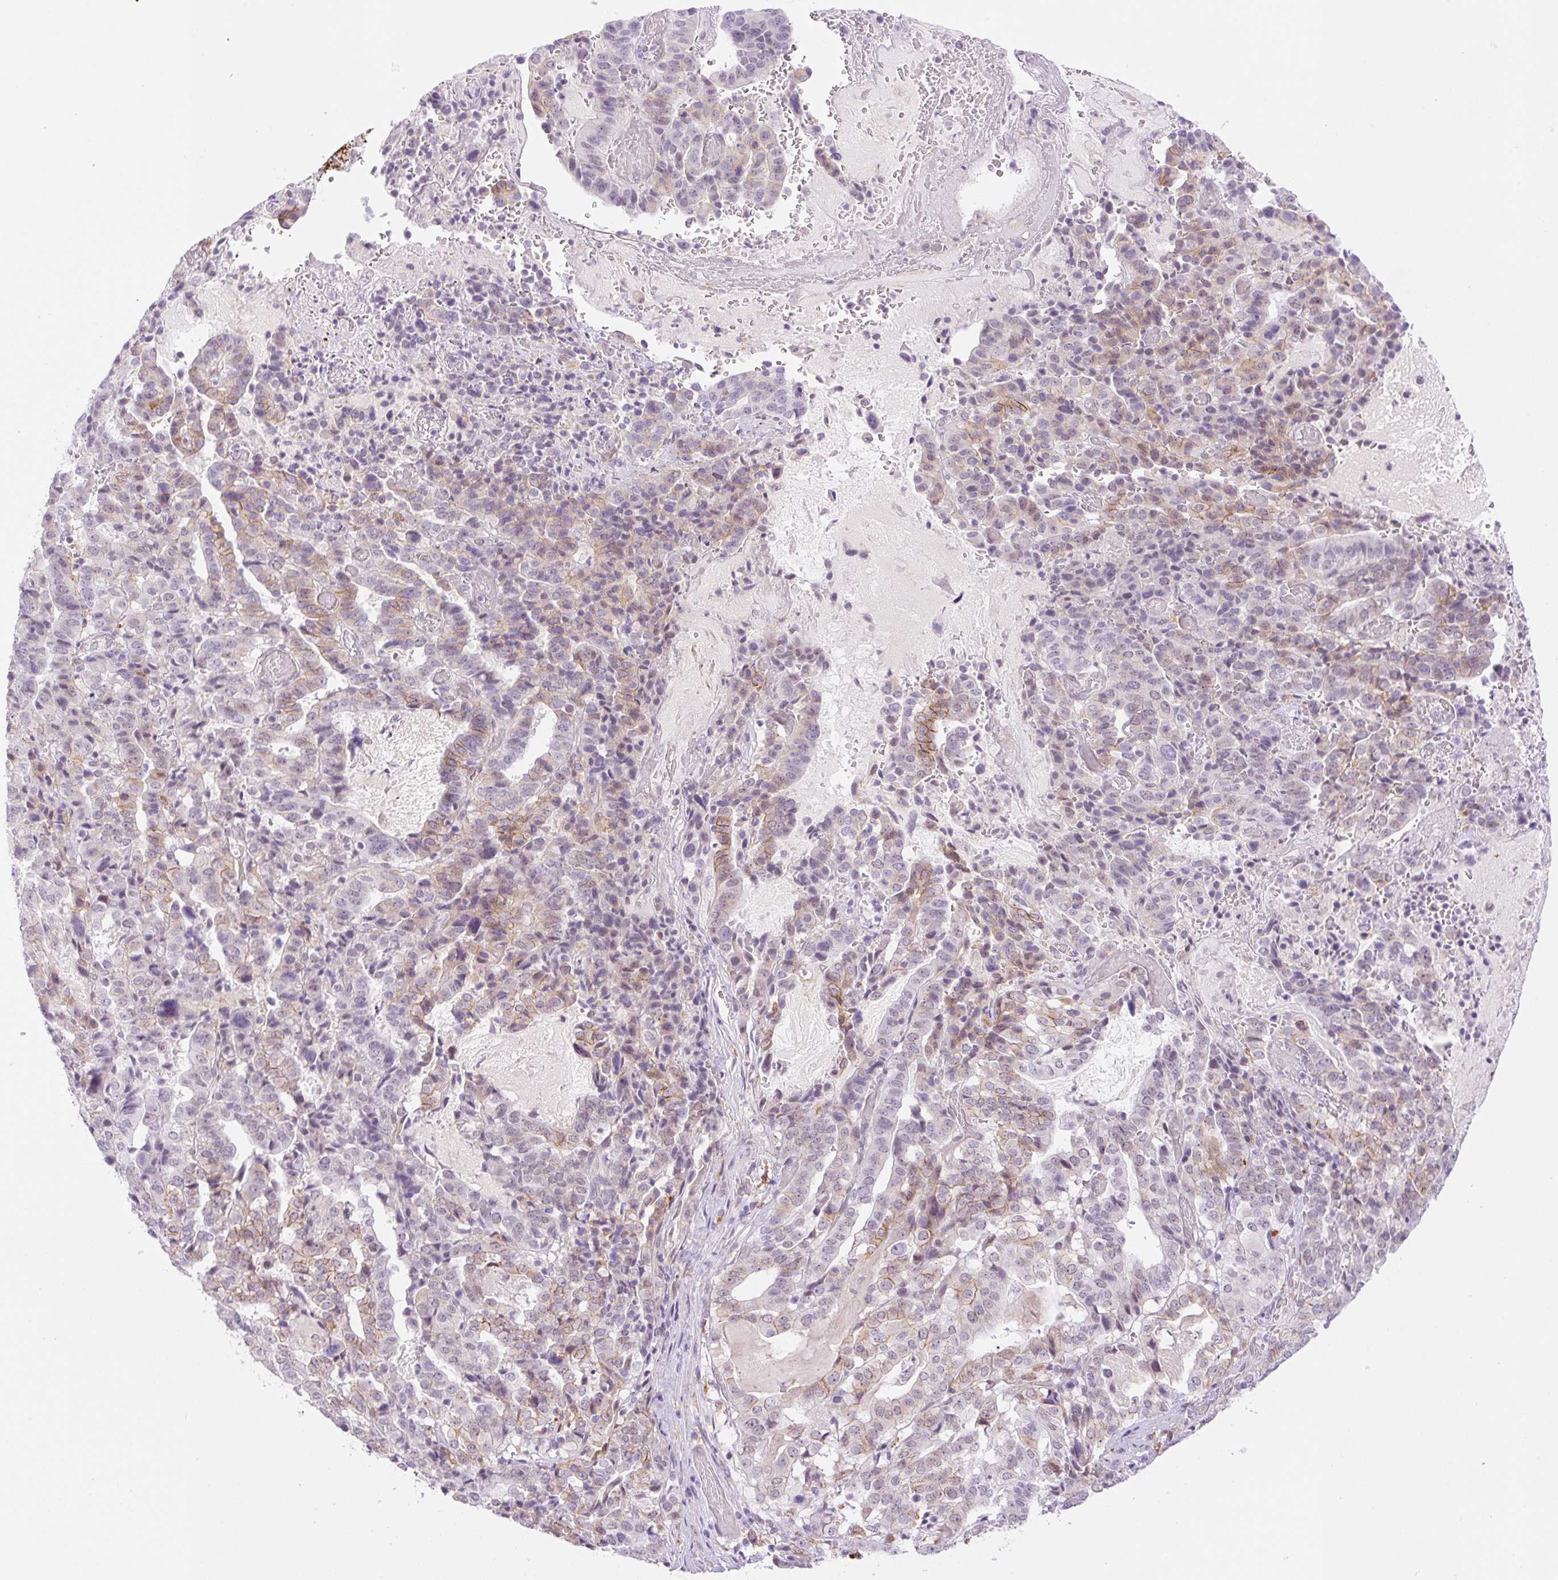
{"staining": {"intensity": "moderate", "quantity": "<25%", "location": "cytoplasmic/membranous"}, "tissue": "stomach cancer", "cell_type": "Tumor cells", "image_type": "cancer", "snomed": [{"axis": "morphology", "description": "Adenocarcinoma, NOS"}, {"axis": "topography", "description": "Stomach"}], "caption": "Brown immunohistochemical staining in stomach cancer displays moderate cytoplasmic/membranous expression in about <25% of tumor cells. The staining is performed using DAB brown chromogen to label protein expression. The nuclei are counter-stained blue using hematoxylin.", "gene": "PALM3", "patient": {"sex": "male", "age": 48}}